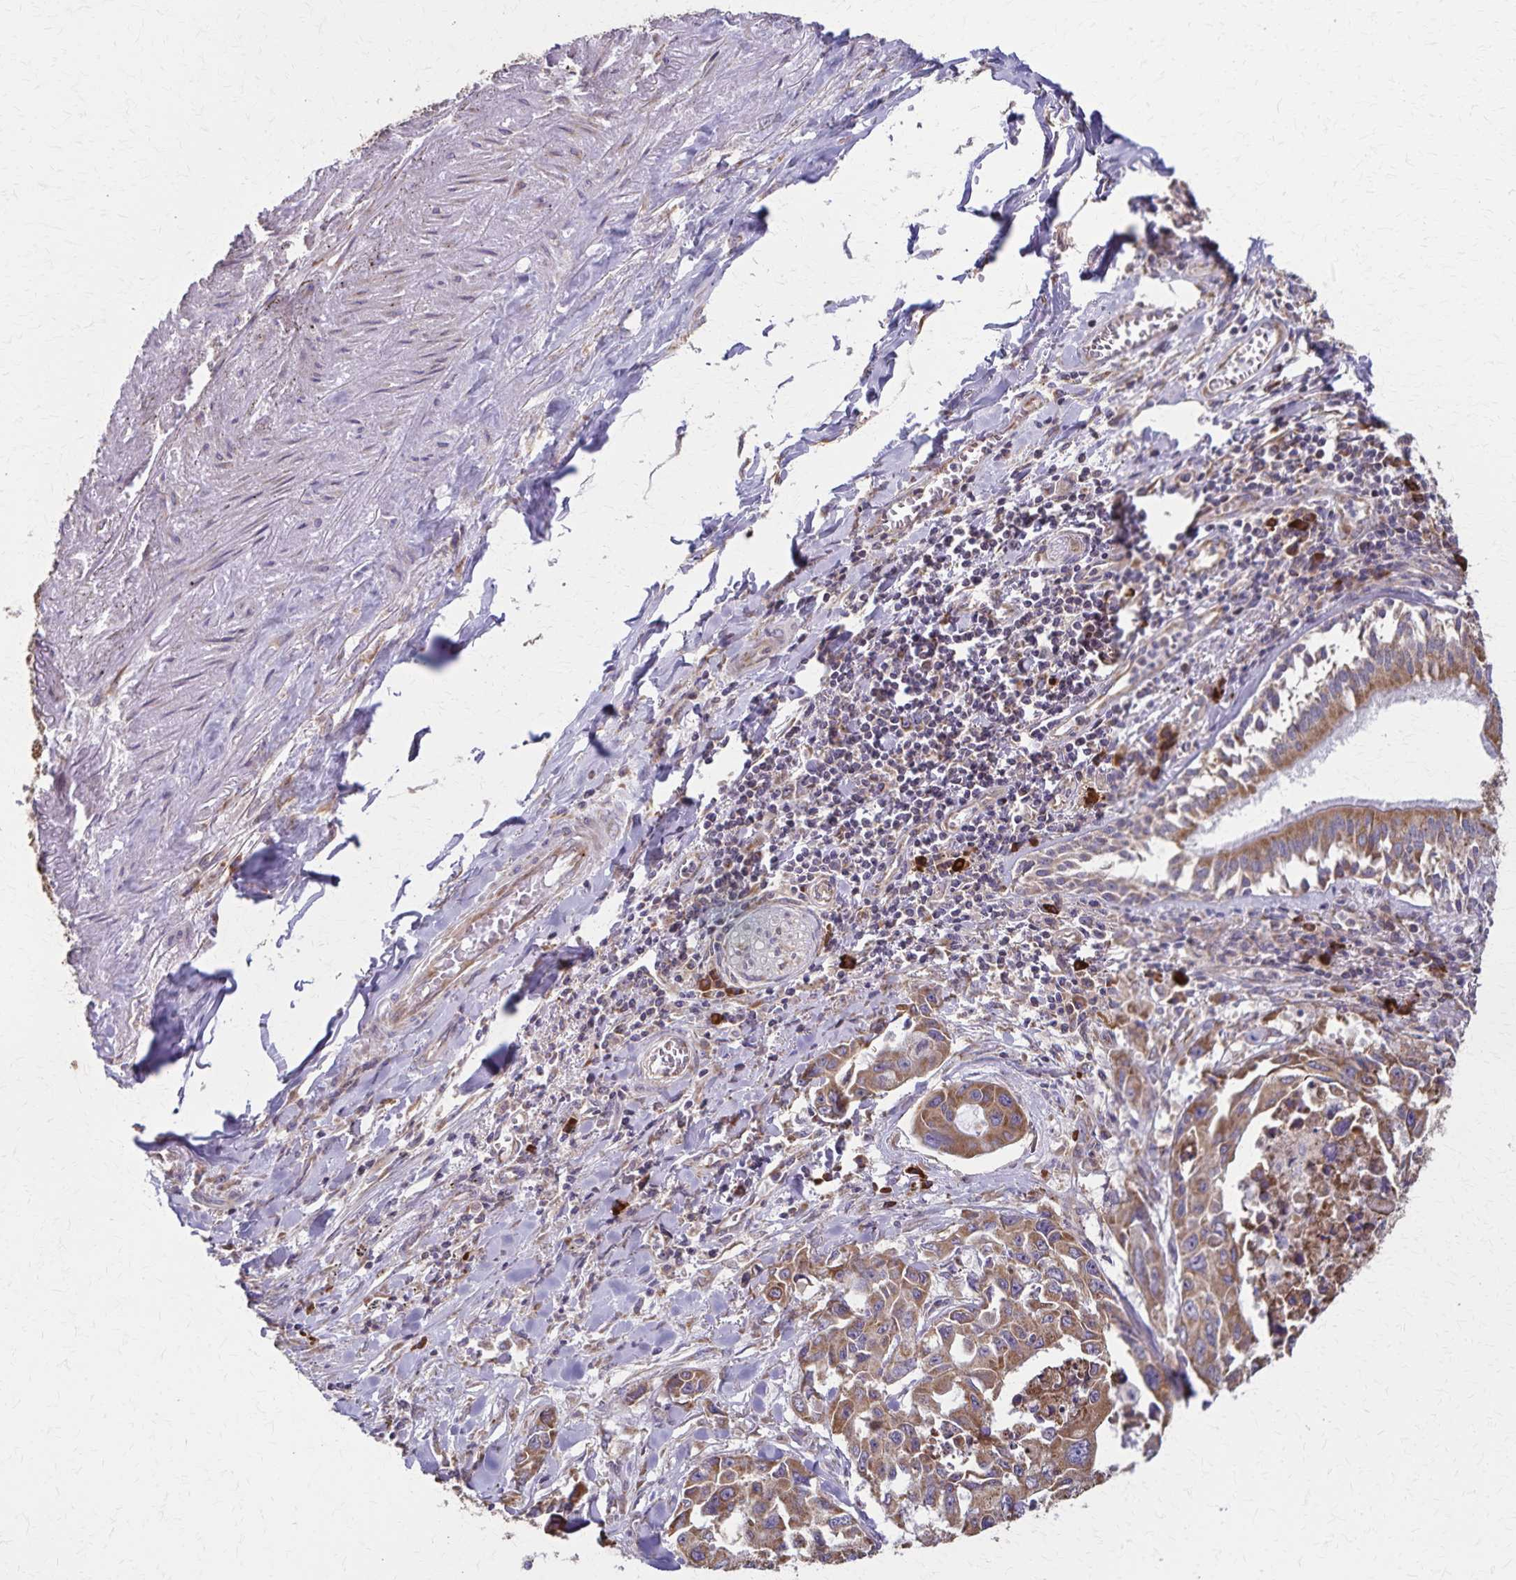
{"staining": {"intensity": "moderate", "quantity": ">75%", "location": "cytoplasmic/membranous"}, "tissue": "lung cancer", "cell_type": "Tumor cells", "image_type": "cancer", "snomed": [{"axis": "morphology", "description": "Adenocarcinoma, NOS"}, {"axis": "topography", "description": "Lung"}], "caption": "Lung cancer (adenocarcinoma) was stained to show a protein in brown. There is medium levels of moderate cytoplasmic/membranous staining in about >75% of tumor cells.", "gene": "RNF10", "patient": {"sex": "male", "age": 64}}